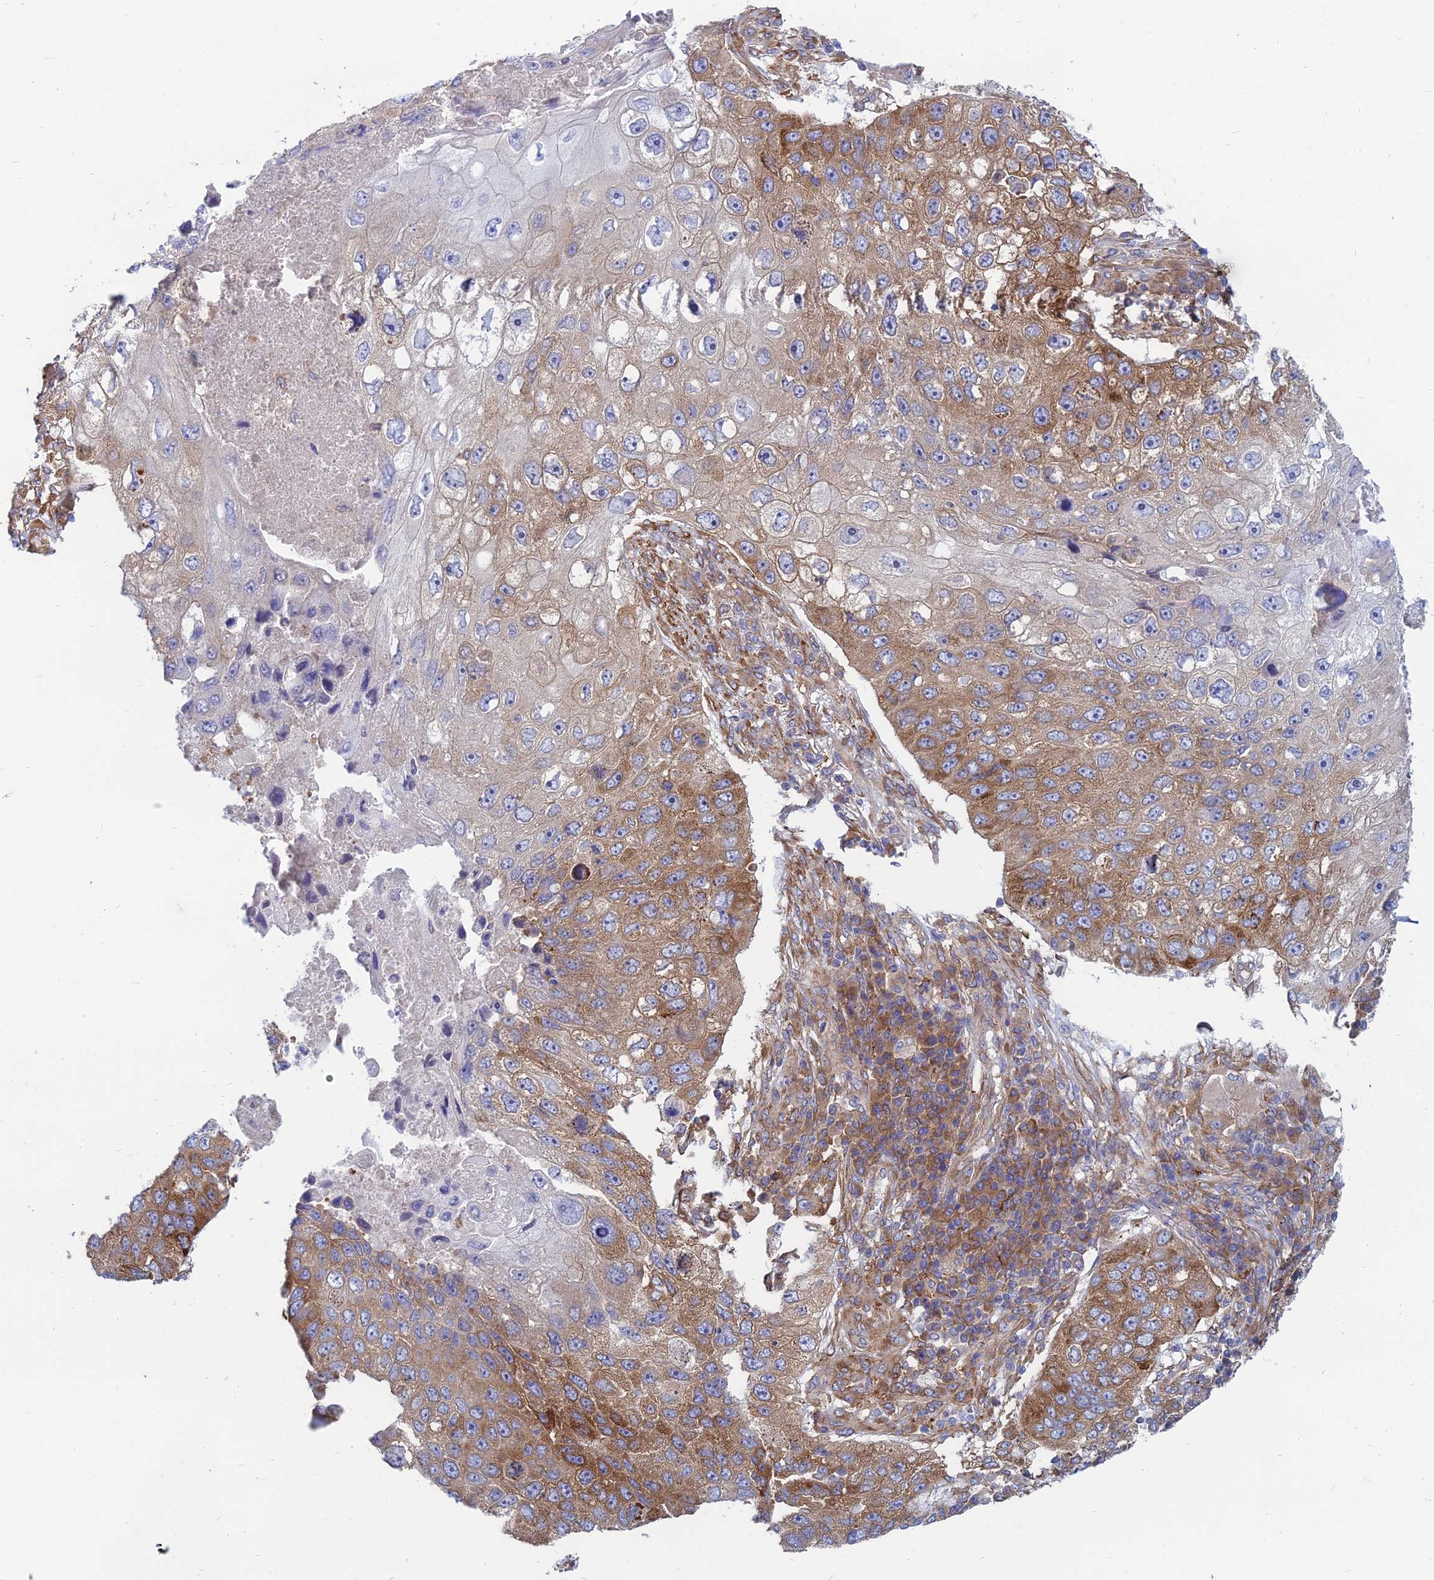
{"staining": {"intensity": "strong", "quantity": "25%-75%", "location": "cytoplasmic/membranous"}, "tissue": "lung cancer", "cell_type": "Tumor cells", "image_type": "cancer", "snomed": [{"axis": "morphology", "description": "Squamous cell carcinoma, NOS"}, {"axis": "topography", "description": "Lung"}], "caption": "Brown immunohistochemical staining in human squamous cell carcinoma (lung) exhibits strong cytoplasmic/membranous expression in approximately 25%-75% of tumor cells.", "gene": "TXLNA", "patient": {"sex": "male", "age": 61}}